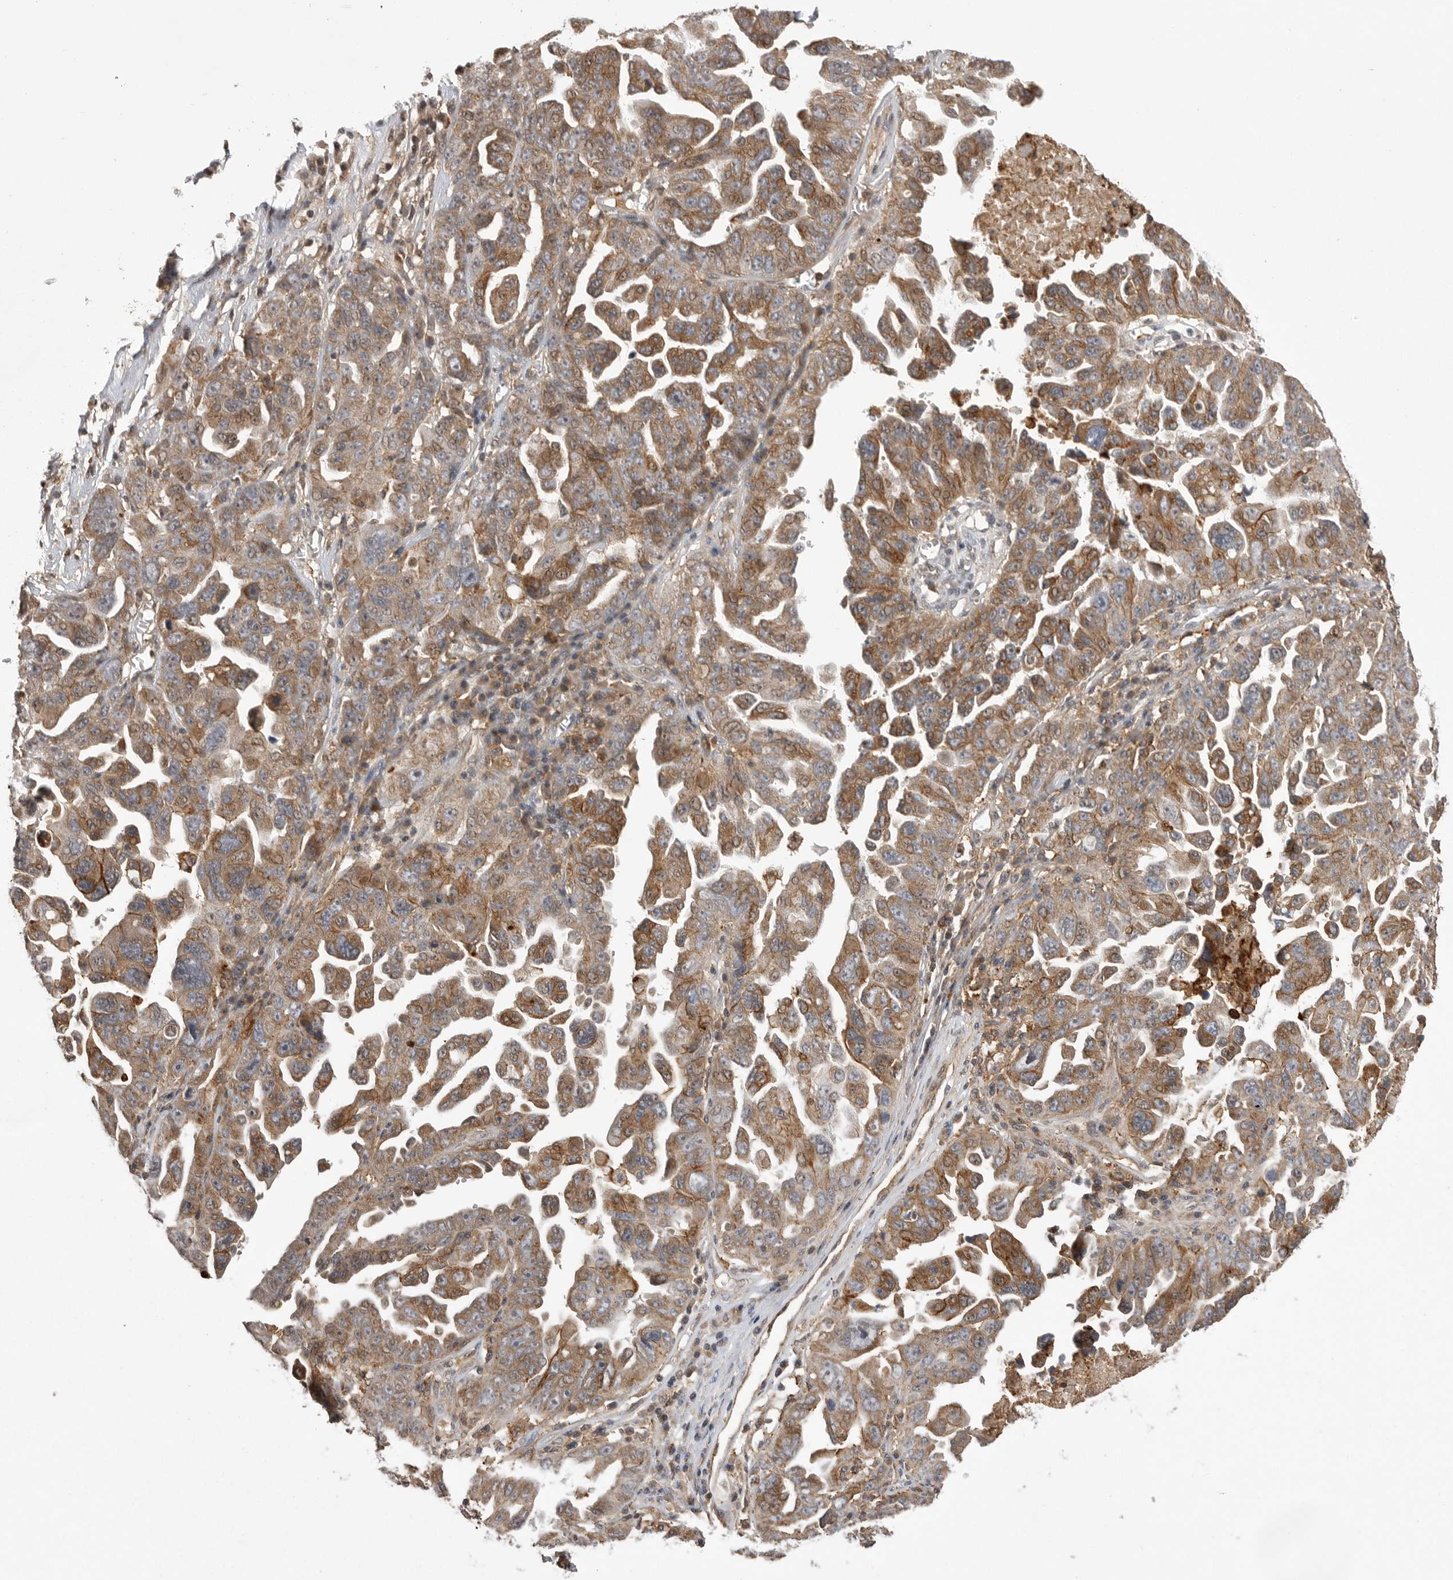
{"staining": {"intensity": "moderate", "quantity": ">75%", "location": "cytoplasmic/membranous"}, "tissue": "ovarian cancer", "cell_type": "Tumor cells", "image_type": "cancer", "snomed": [{"axis": "morphology", "description": "Carcinoma, endometroid"}, {"axis": "topography", "description": "Ovary"}], "caption": "Ovarian endometroid carcinoma stained with a brown dye displays moderate cytoplasmic/membranous positive expression in approximately >75% of tumor cells.", "gene": "NECTIN1", "patient": {"sex": "female", "age": 62}}